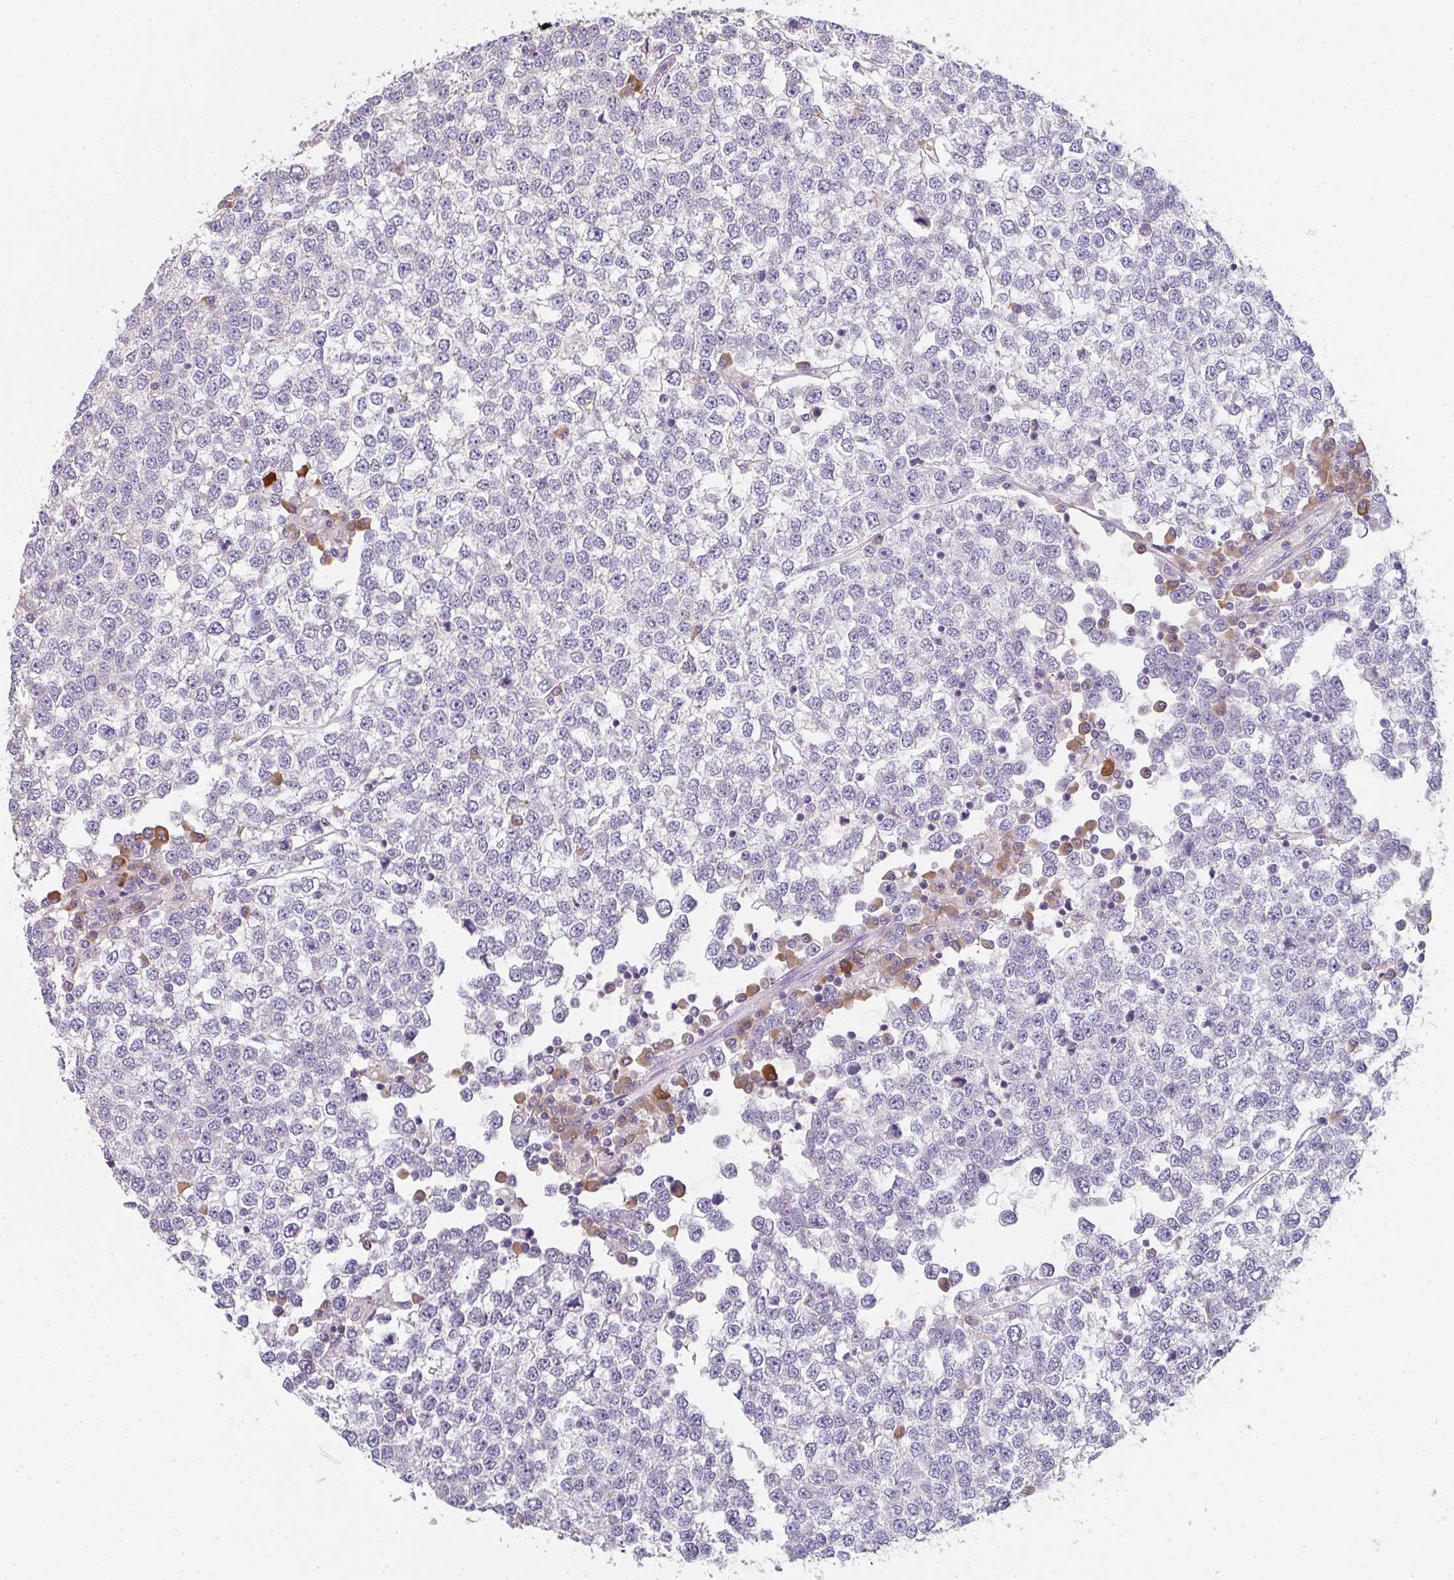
{"staining": {"intensity": "negative", "quantity": "none", "location": "none"}, "tissue": "testis cancer", "cell_type": "Tumor cells", "image_type": "cancer", "snomed": [{"axis": "morphology", "description": "Seminoma, NOS"}, {"axis": "topography", "description": "Testis"}], "caption": "An image of testis cancer stained for a protein demonstrates no brown staining in tumor cells. (Brightfield microscopy of DAB (3,3'-diaminobenzidine) IHC at high magnification).", "gene": "ZNF215", "patient": {"sex": "male", "age": 65}}